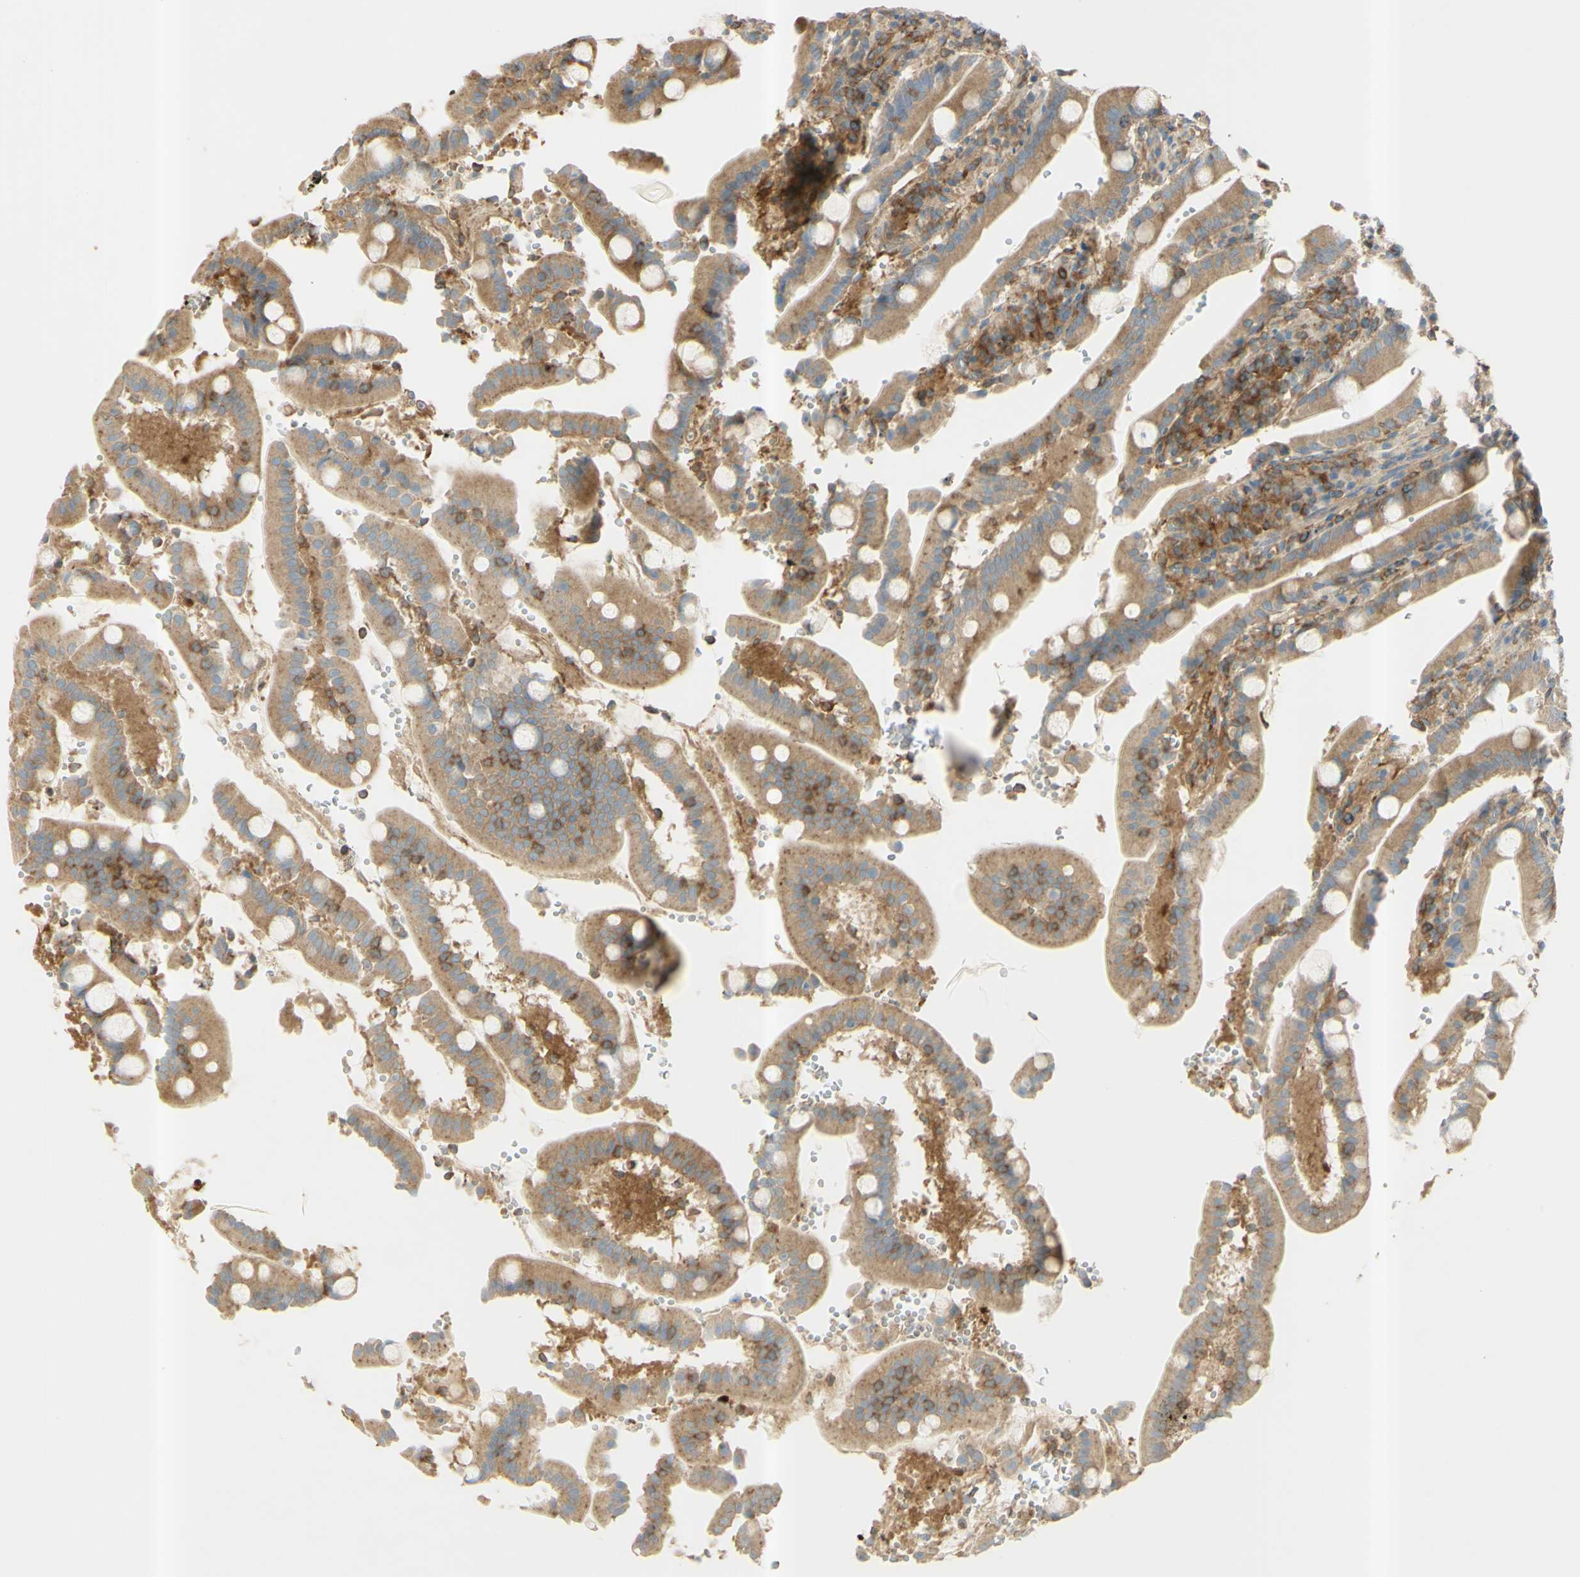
{"staining": {"intensity": "moderate", "quantity": ">75%", "location": "cytoplasmic/membranous"}, "tissue": "duodenum", "cell_type": "Glandular cells", "image_type": "normal", "snomed": [{"axis": "morphology", "description": "Normal tissue, NOS"}, {"axis": "topography", "description": "Small intestine, NOS"}], "caption": "Human duodenum stained for a protein (brown) displays moderate cytoplasmic/membranous positive expression in approximately >75% of glandular cells.", "gene": "IKBKG", "patient": {"sex": "female", "age": 71}}